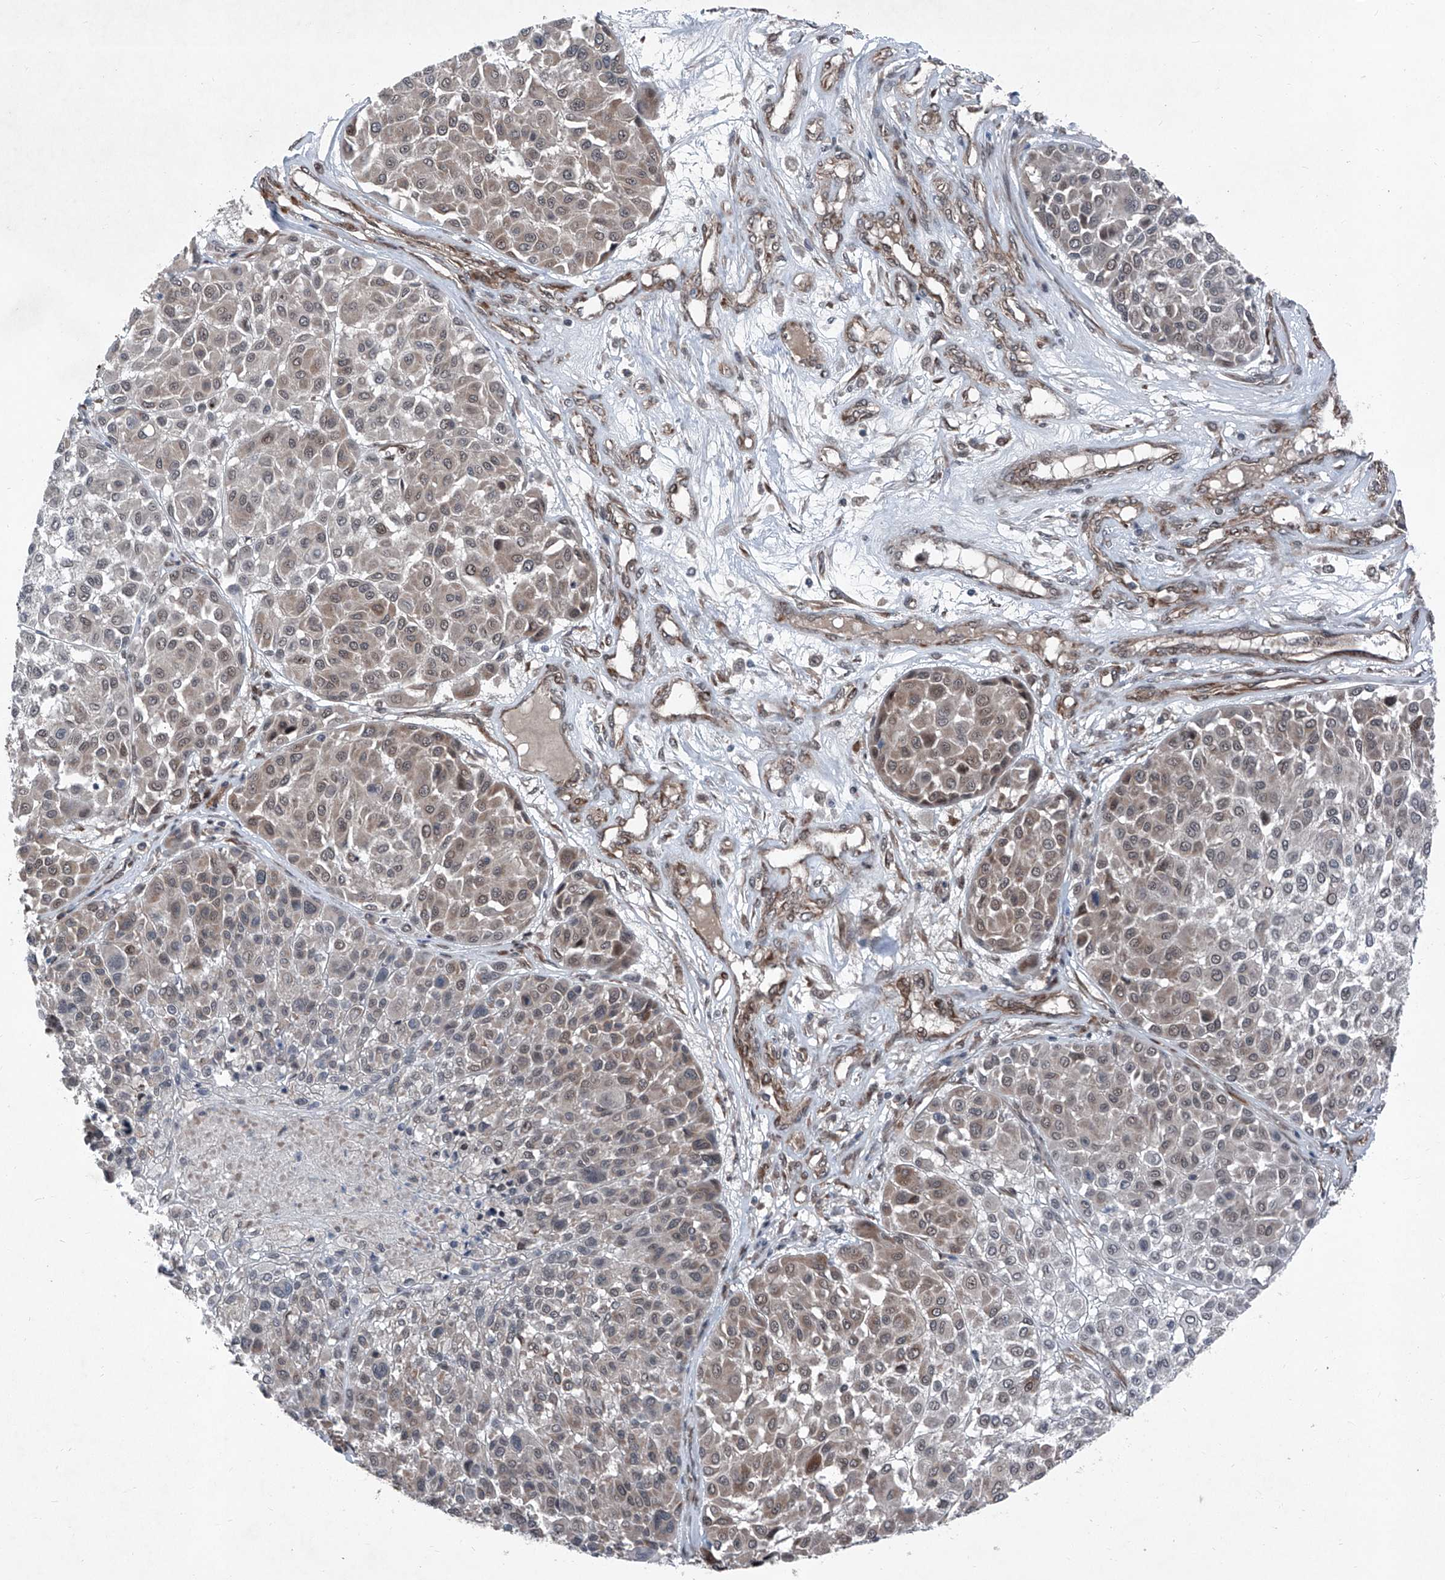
{"staining": {"intensity": "weak", "quantity": "<25%", "location": "cytoplasmic/membranous"}, "tissue": "melanoma", "cell_type": "Tumor cells", "image_type": "cancer", "snomed": [{"axis": "morphology", "description": "Malignant melanoma, Metastatic site"}, {"axis": "topography", "description": "Soft tissue"}], "caption": "An IHC histopathology image of malignant melanoma (metastatic site) is shown. There is no staining in tumor cells of malignant melanoma (metastatic site).", "gene": "COA7", "patient": {"sex": "male", "age": 41}}